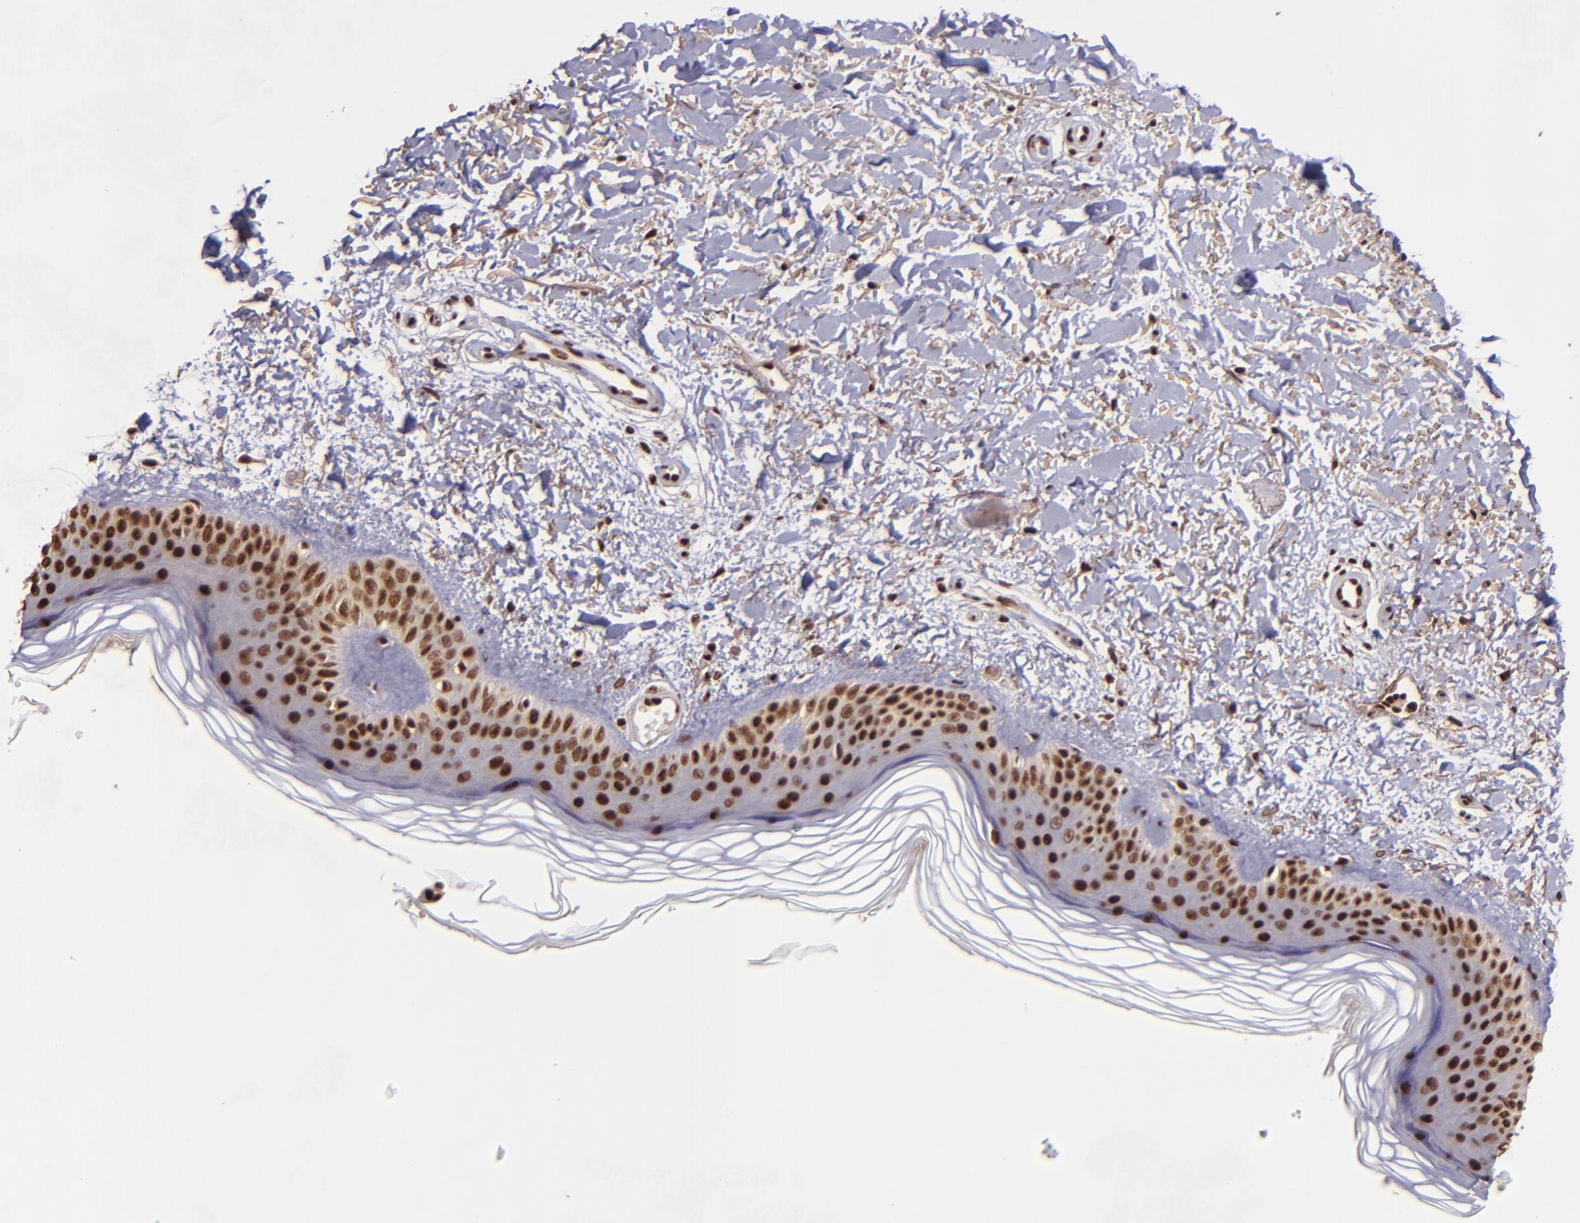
{"staining": {"intensity": "strong", "quantity": ">75%", "location": "nuclear"}, "tissue": "skin", "cell_type": "Fibroblasts", "image_type": "normal", "snomed": [{"axis": "morphology", "description": "Normal tissue, NOS"}, {"axis": "topography", "description": "Skin"}], "caption": "Brown immunohistochemical staining in normal skin displays strong nuclear staining in approximately >75% of fibroblasts. The staining was performed using DAB to visualize the protein expression in brown, while the nuclei were stained in blue with hematoxylin (Magnification: 20x).", "gene": "PQBP1", "patient": {"sex": "female", "age": 19}}